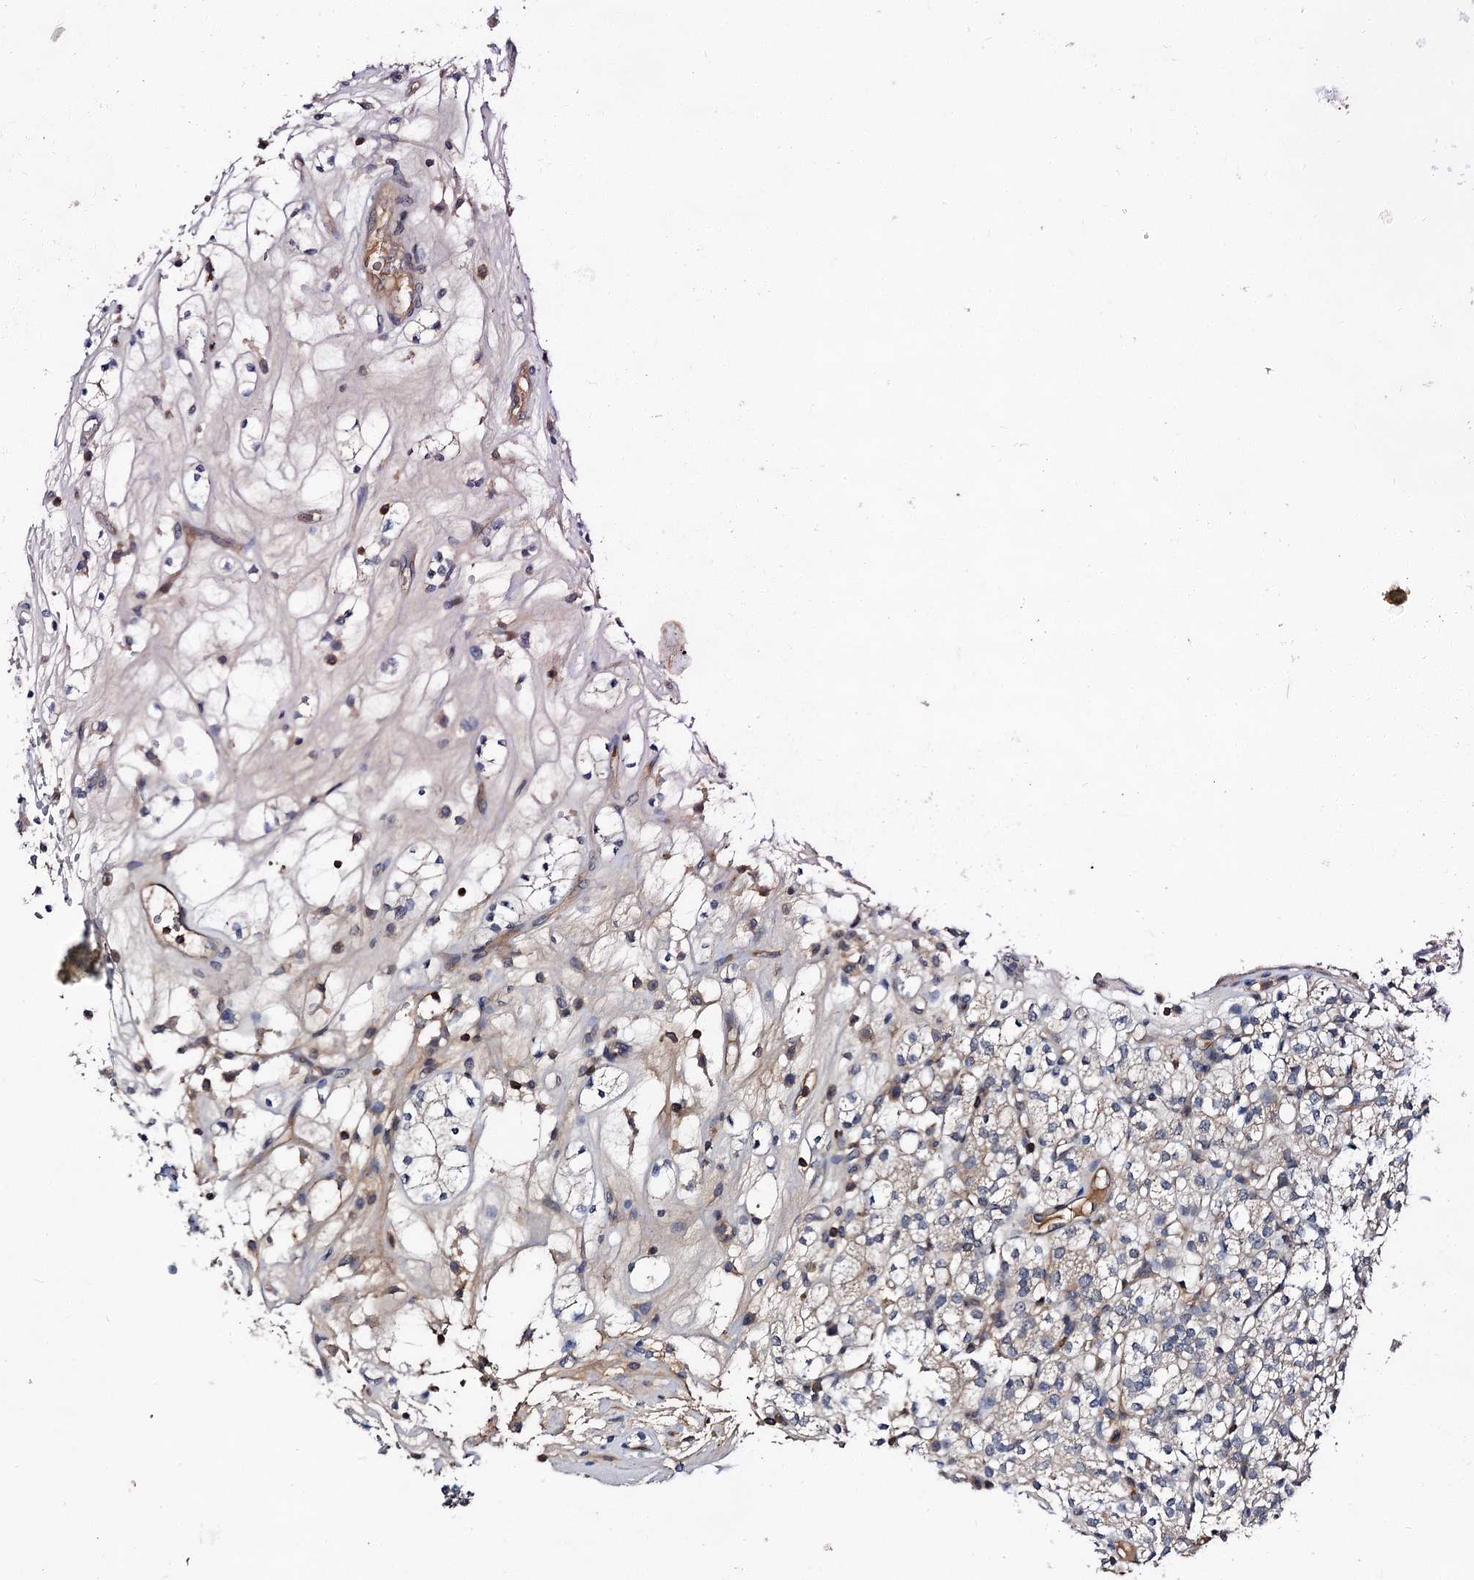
{"staining": {"intensity": "weak", "quantity": "<25%", "location": "cytoplasmic/membranous"}, "tissue": "renal cancer", "cell_type": "Tumor cells", "image_type": "cancer", "snomed": [{"axis": "morphology", "description": "Adenocarcinoma, NOS"}, {"axis": "topography", "description": "Kidney"}], "caption": "The image shows no significant expression in tumor cells of renal cancer (adenocarcinoma).", "gene": "ABLIM1", "patient": {"sex": "male", "age": 77}}